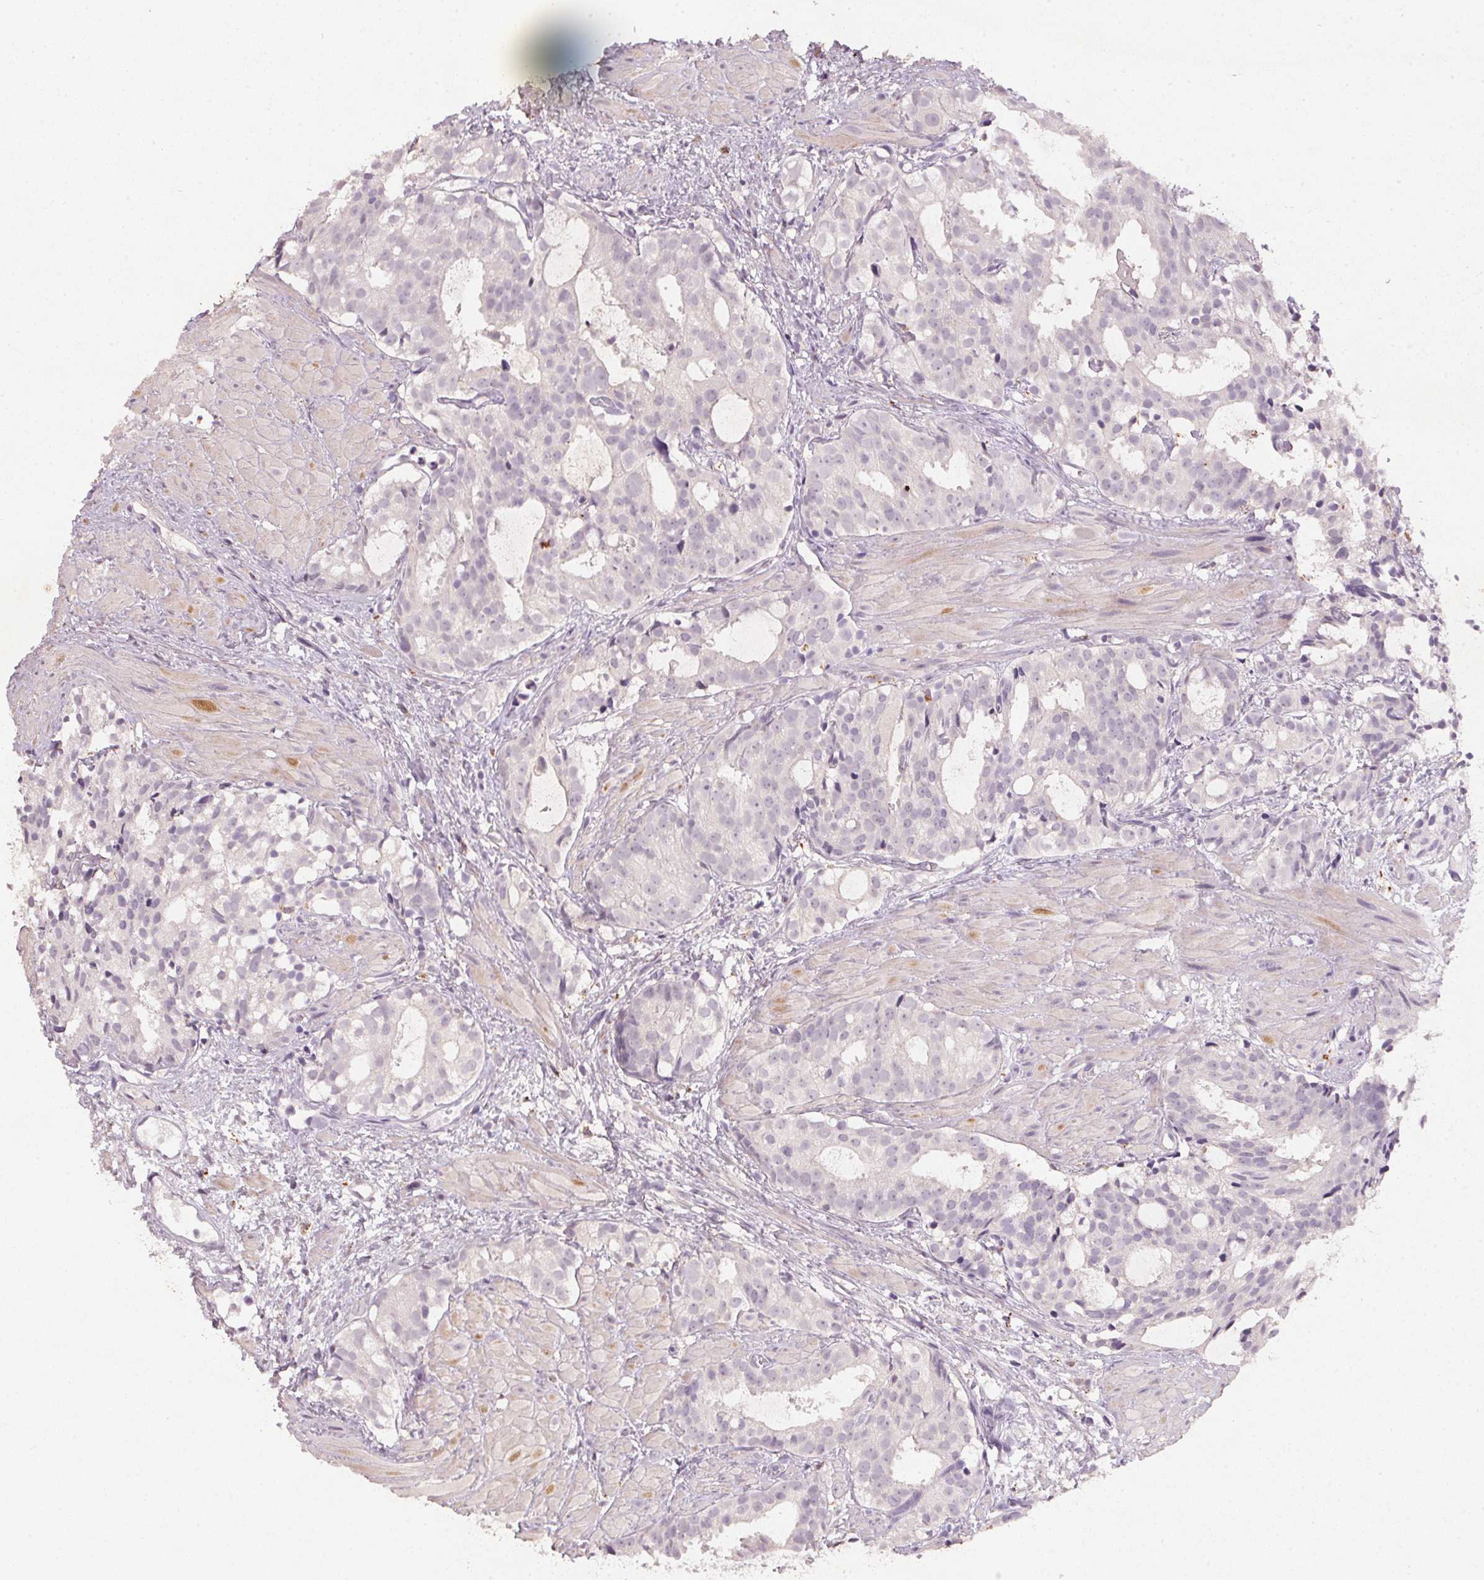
{"staining": {"intensity": "negative", "quantity": "none", "location": "none"}, "tissue": "prostate cancer", "cell_type": "Tumor cells", "image_type": "cancer", "snomed": [{"axis": "morphology", "description": "Adenocarcinoma, High grade"}, {"axis": "topography", "description": "Prostate"}], "caption": "A photomicrograph of human prostate cancer (adenocarcinoma (high-grade)) is negative for staining in tumor cells. Nuclei are stained in blue.", "gene": "CXCL5", "patient": {"sex": "male", "age": 79}}